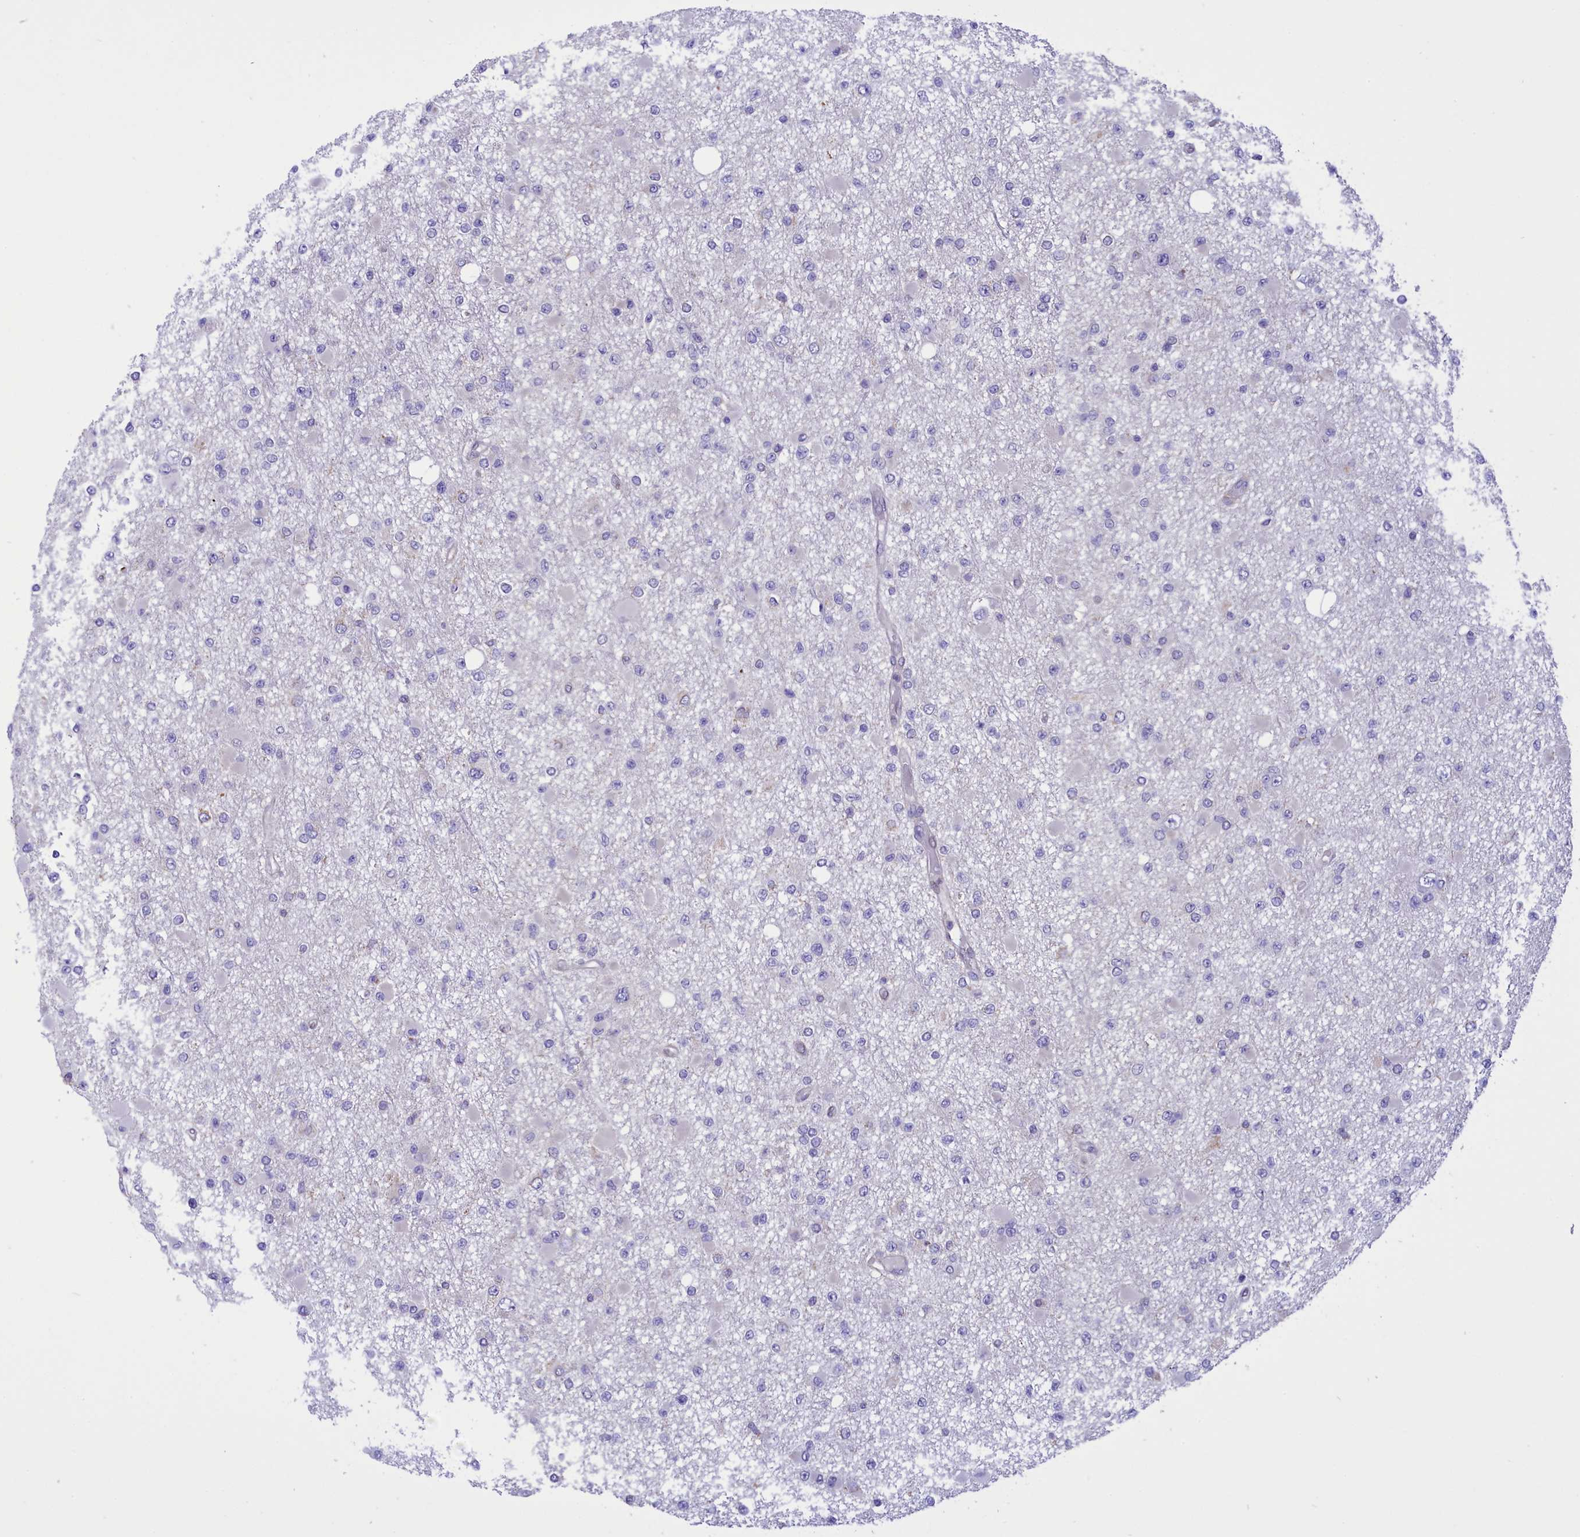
{"staining": {"intensity": "negative", "quantity": "none", "location": "none"}, "tissue": "glioma", "cell_type": "Tumor cells", "image_type": "cancer", "snomed": [{"axis": "morphology", "description": "Glioma, malignant, Low grade"}, {"axis": "topography", "description": "Brain"}], "caption": "Low-grade glioma (malignant) stained for a protein using immunohistochemistry exhibits no staining tumor cells.", "gene": "CORO7-PAM16", "patient": {"sex": "female", "age": 22}}